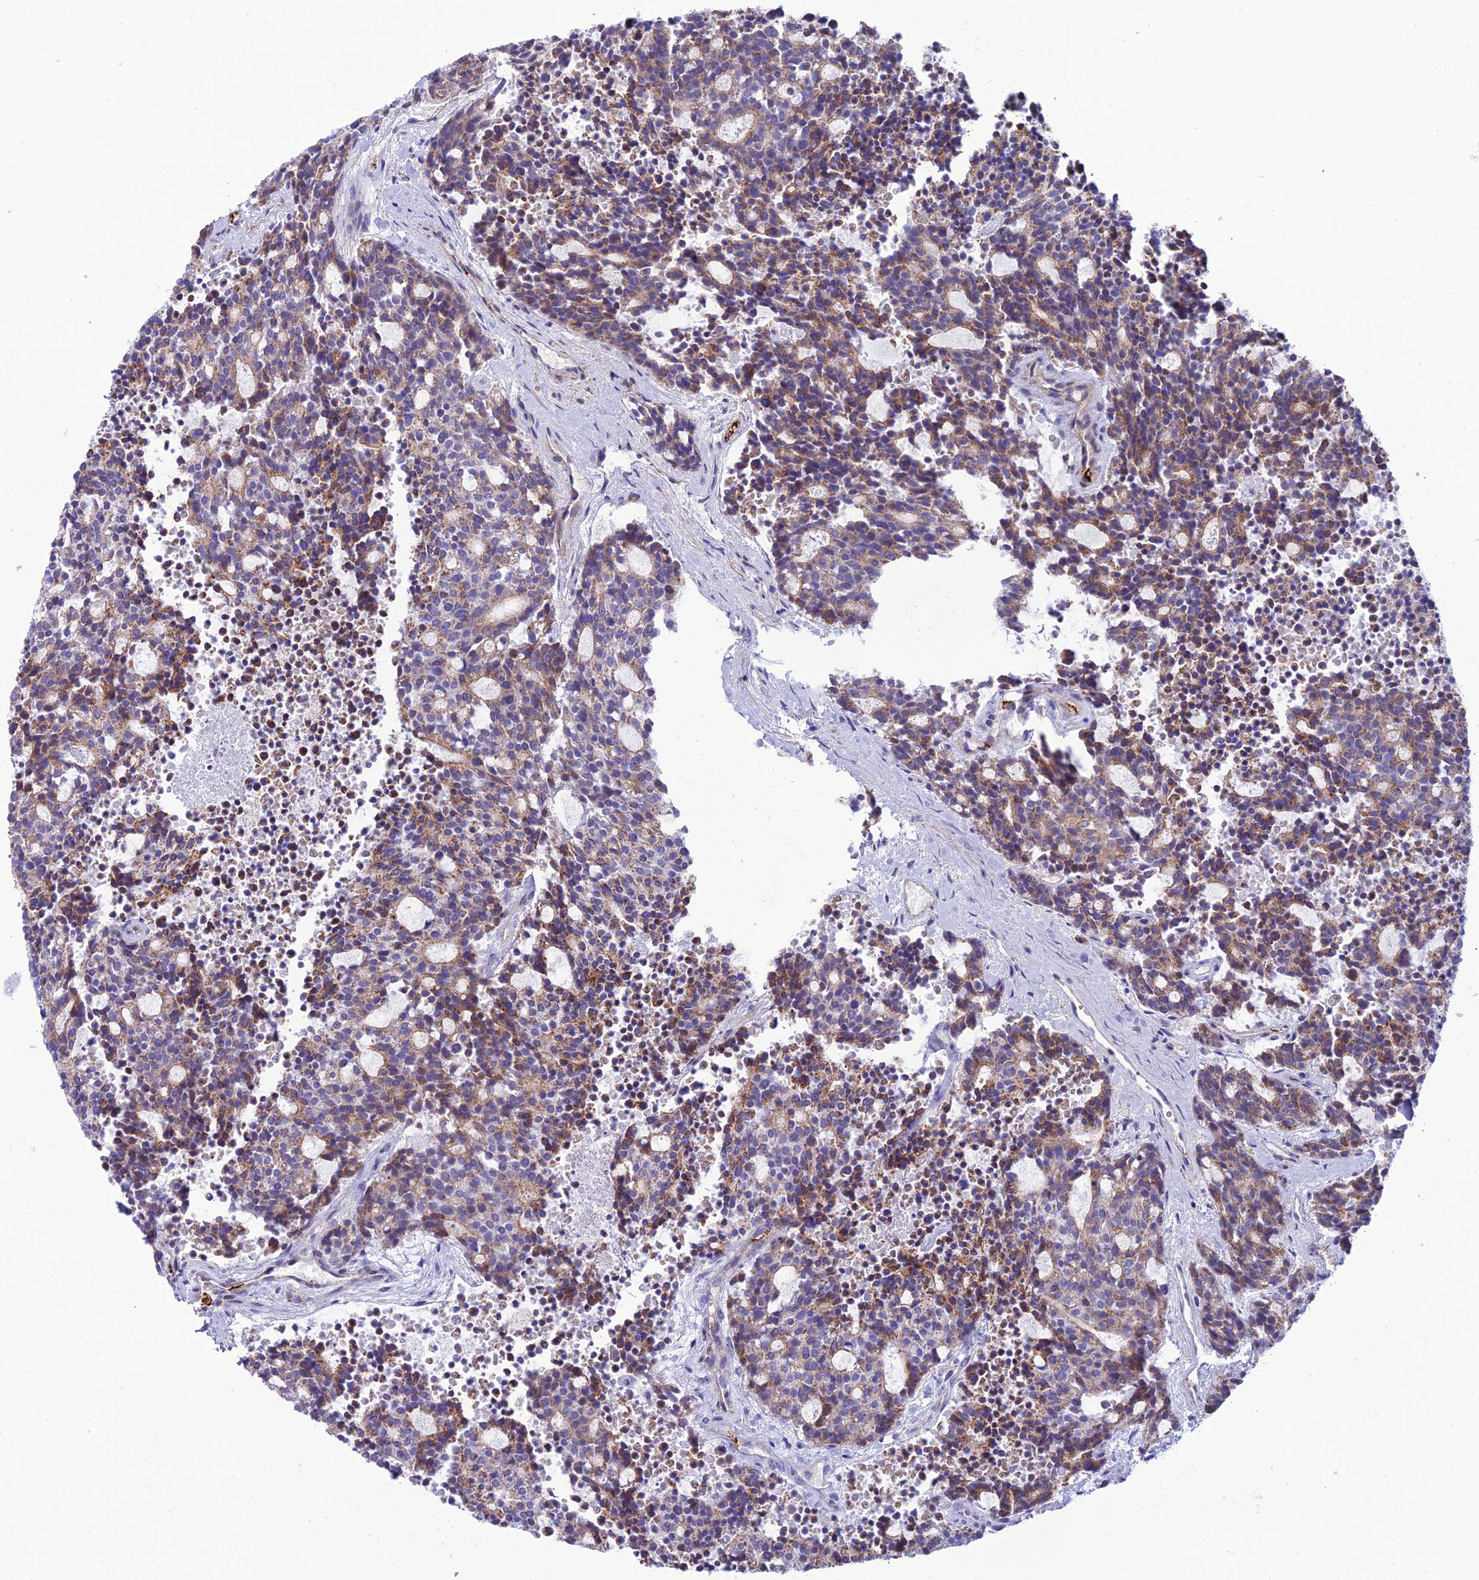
{"staining": {"intensity": "moderate", "quantity": "25%-75%", "location": "cytoplasmic/membranous"}, "tissue": "carcinoid", "cell_type": "Tumor cells", "image_type": "cancer", "snomed": [{"axis": "morphology", "description": "Carcinoid, malignant, NOS"}, {"axis": "topography", "description": "Pancreas"}], "caption": "Human carcinoid (malignant) stained with a brown dye displays moderate cytoplasmic/membranous positive staining in about 25%-75% of tumor cells.", "gene": "COL6A6", "patient": {"sex": "female", "age": 54}}